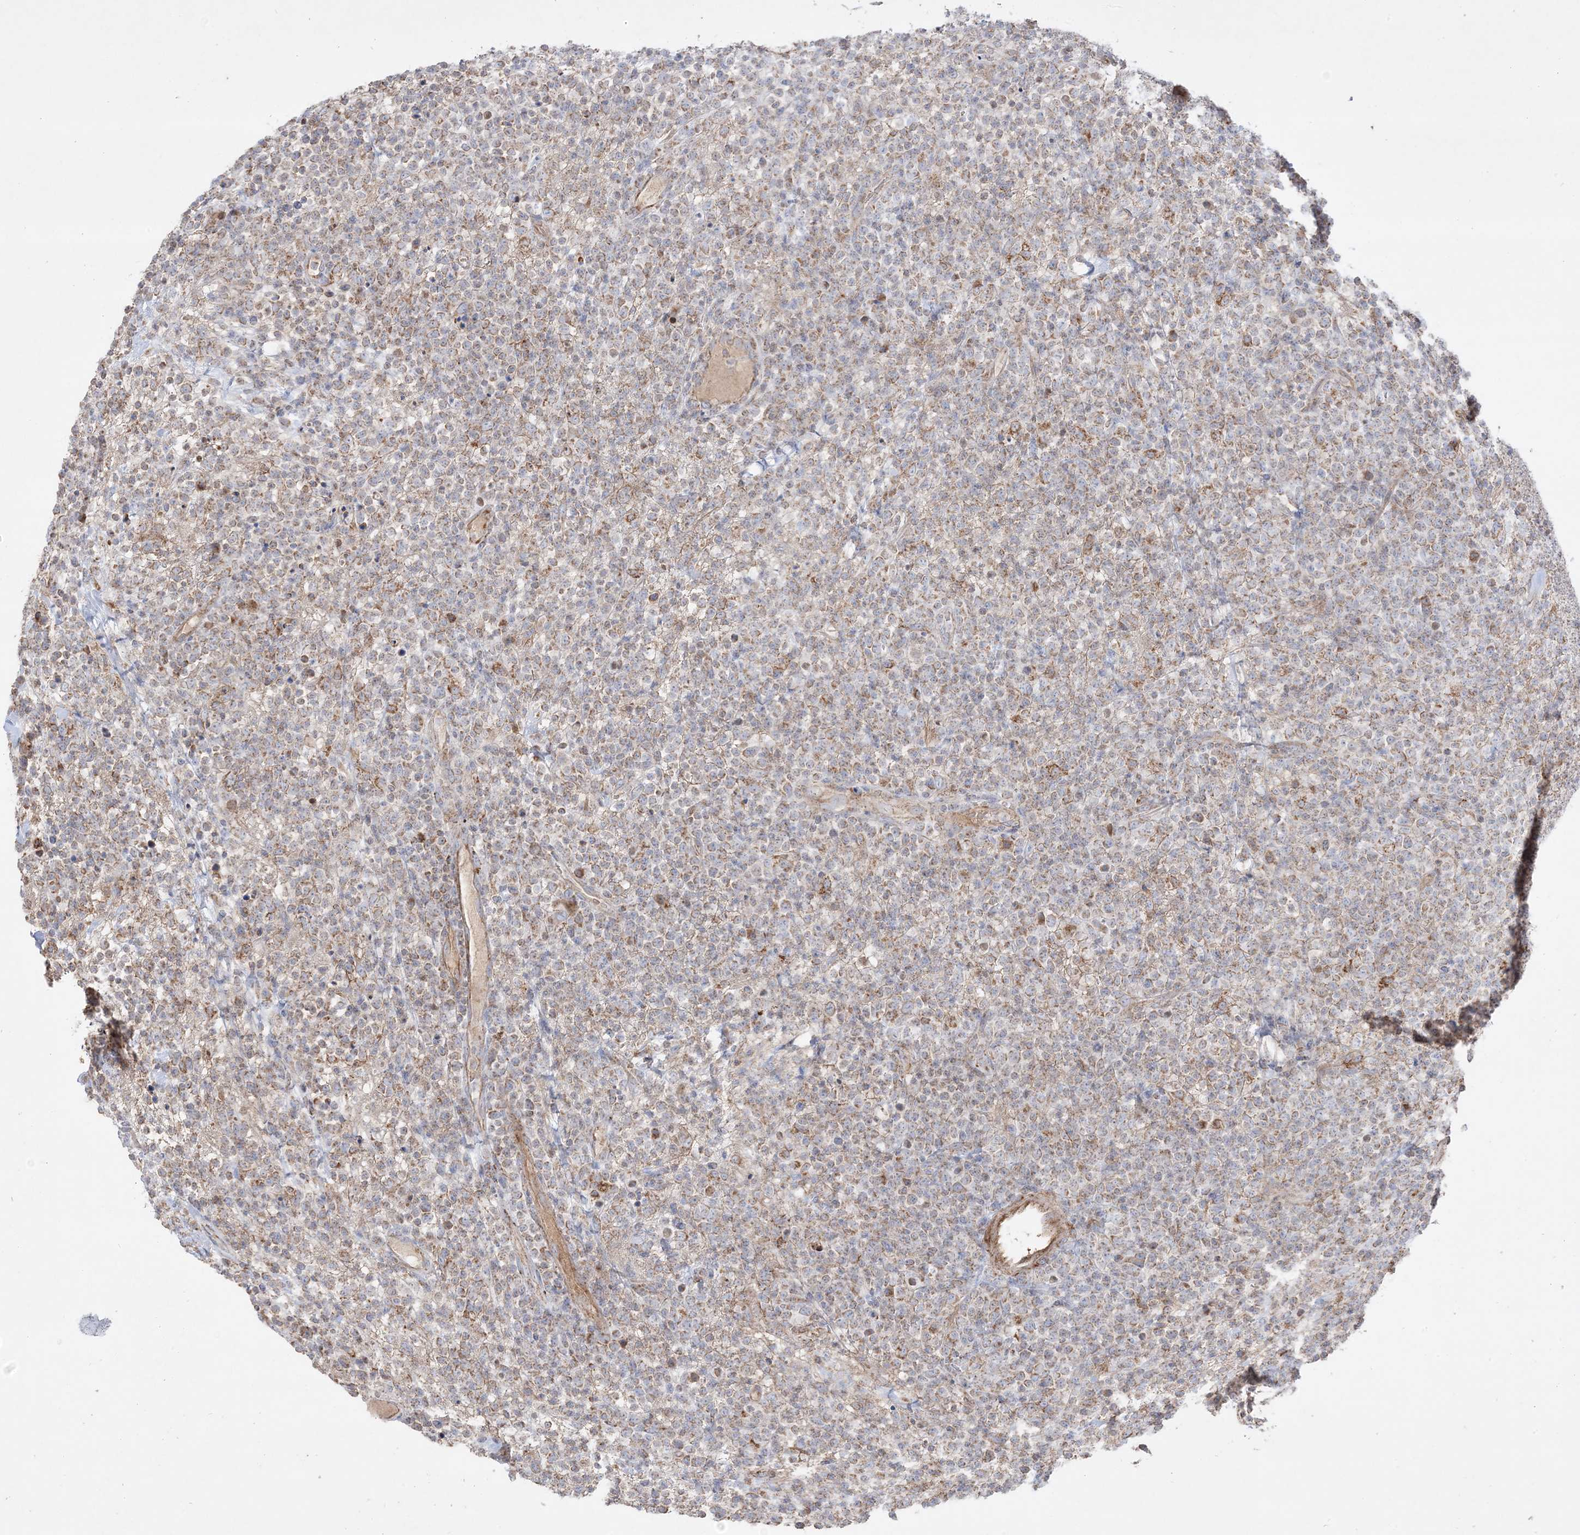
{"staining": {"intensity": "moderate", "quantity": "25%-75%", "location": "cytoplasmic/membranous"}, "tissue": "lymphoma", "cell_type": "Tumor cells", "image_type": "cancer", "snomed": [{"axis": "morphology", "description": "Malignant lymphoma, non-Hodgkin's type, High grade"}, {"axis": "topography", "description": "Colon"}], "caption": "Malignant lymphoma, non-Hodgkin's type (high-grade) was stained to show a protein in brown. There is medium levels of moderate cytoplasmic/membranous expression in approximately 25%-75% of tumor cells. (DAB = brown stain, brightfield microscopy at high magnification).", "gene": "NDUFAF3", "patient": {"sex": "female", "age": 53}}